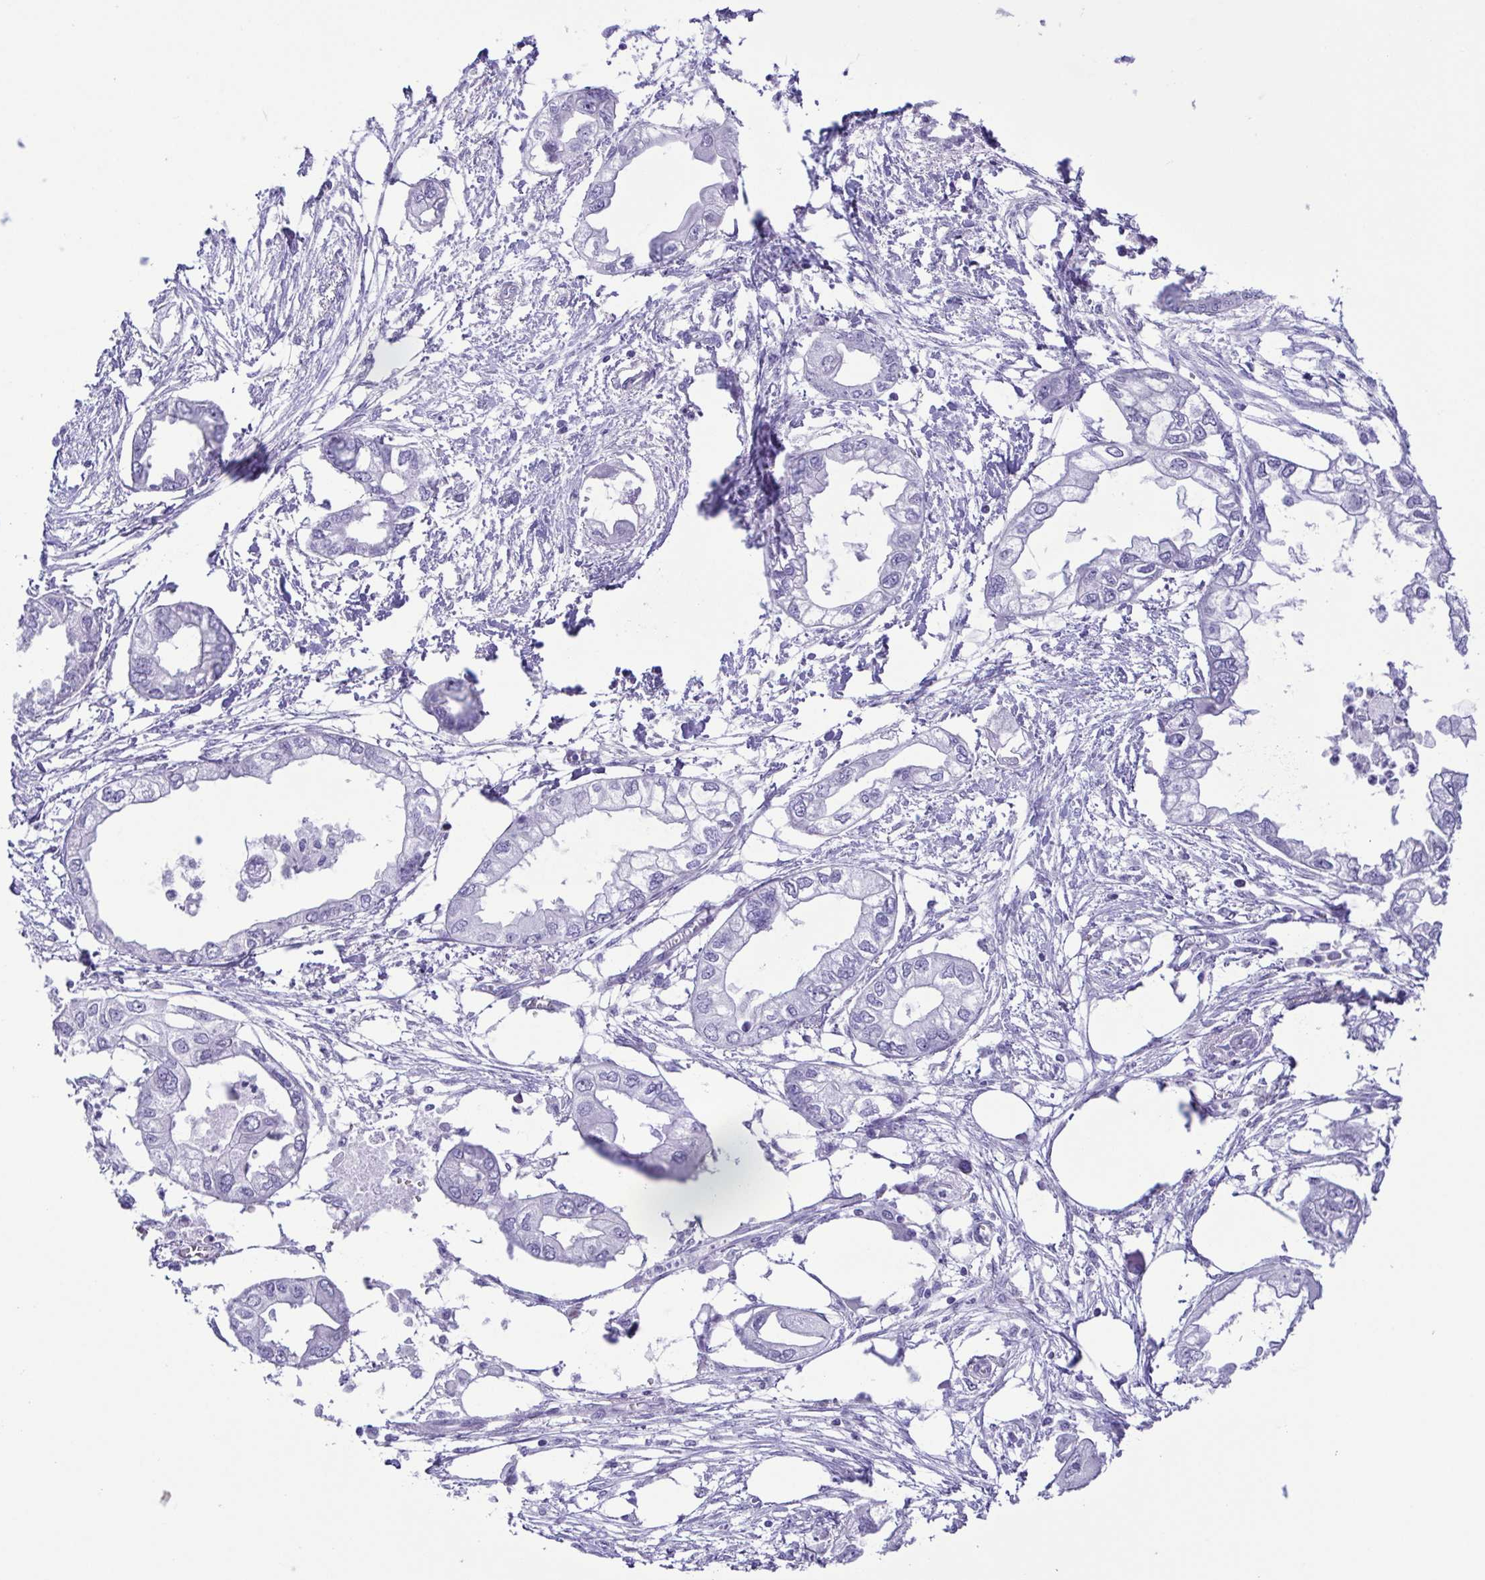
{"staining": {"intensity": "negative", "quantity": "none", "location": "none"}, "tissue": "endometrial cancer", "cell_type": "Tumor cells", "image_type": "cancer", "snomed": [{"axis": "morphology", "description": "Adenocarcinoma, NOS"}, {"axis": "morphology", "description": "Adenocarcinoma, metastatic, NOS"}, {"axis": "topography", "description": "Adipose tissue"}, {"axis": "topography", "description": "Endometrium"}], "caption": "A histopathology image of human endometrial cancer is negative for staining in tumor cells.", "gene": "CASP14", "patient": {"sex": "female", "age": 67}}